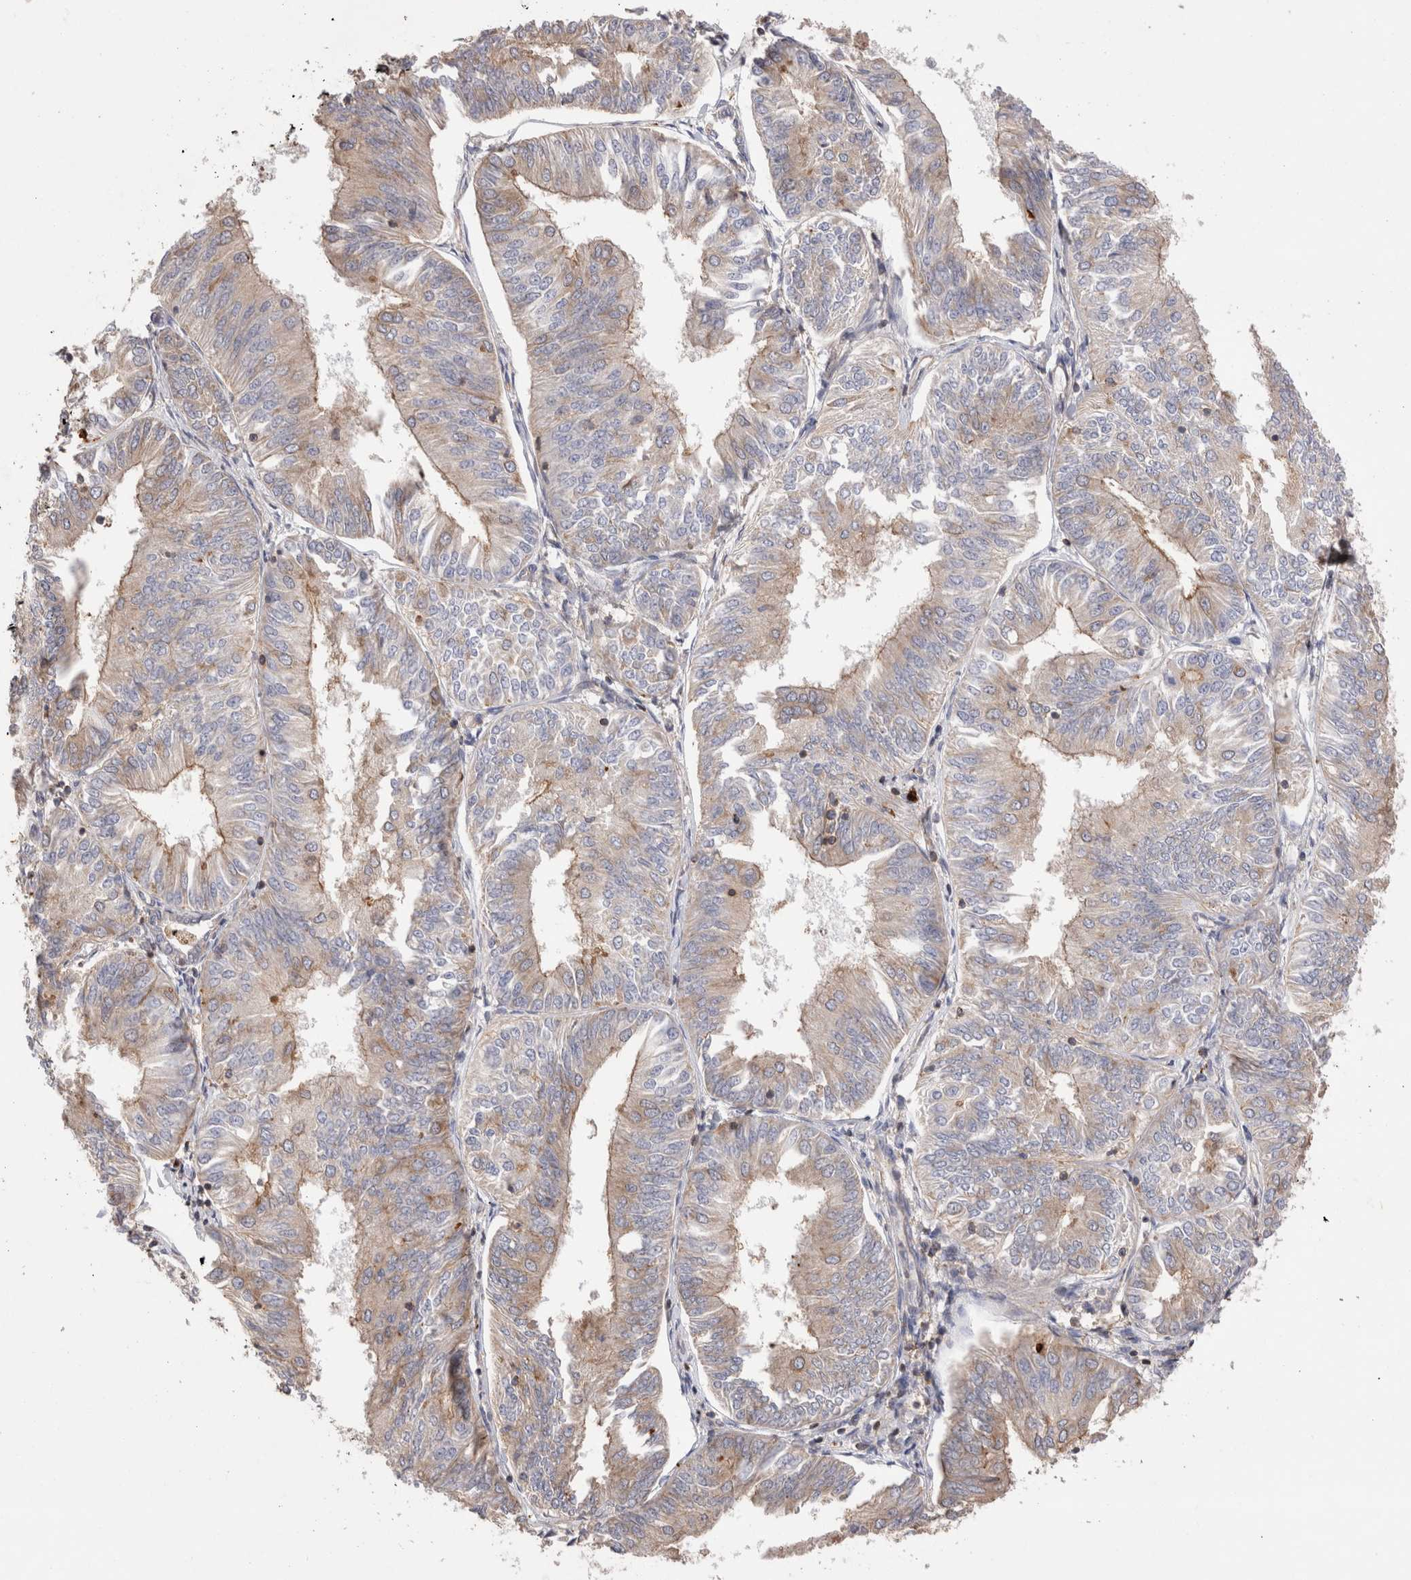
{"staining": {"intensity": "moderate", "quantity": "25%-75%", "location": "cytoplasmic/membranous"}, "tissue": "endometrial cancer", "cell_type": "Tumor cells", "image_type": "cancer", "snomed": [{"axis": "morphology", "description": "Adenocarcinoma, NOS"}, {"axis": "topography", "description": "Endometrium"}], "caption": "Protein analysis of endometrial adenocarcinoma tissue displays moderate cytoplasmic/membranous staining in about 25%-75% of tumor cells. (DAB IHC with brightfield microscopy, high magnification).", "gene": "NXT2", "patient": {"sex": "female", "age": 58}}